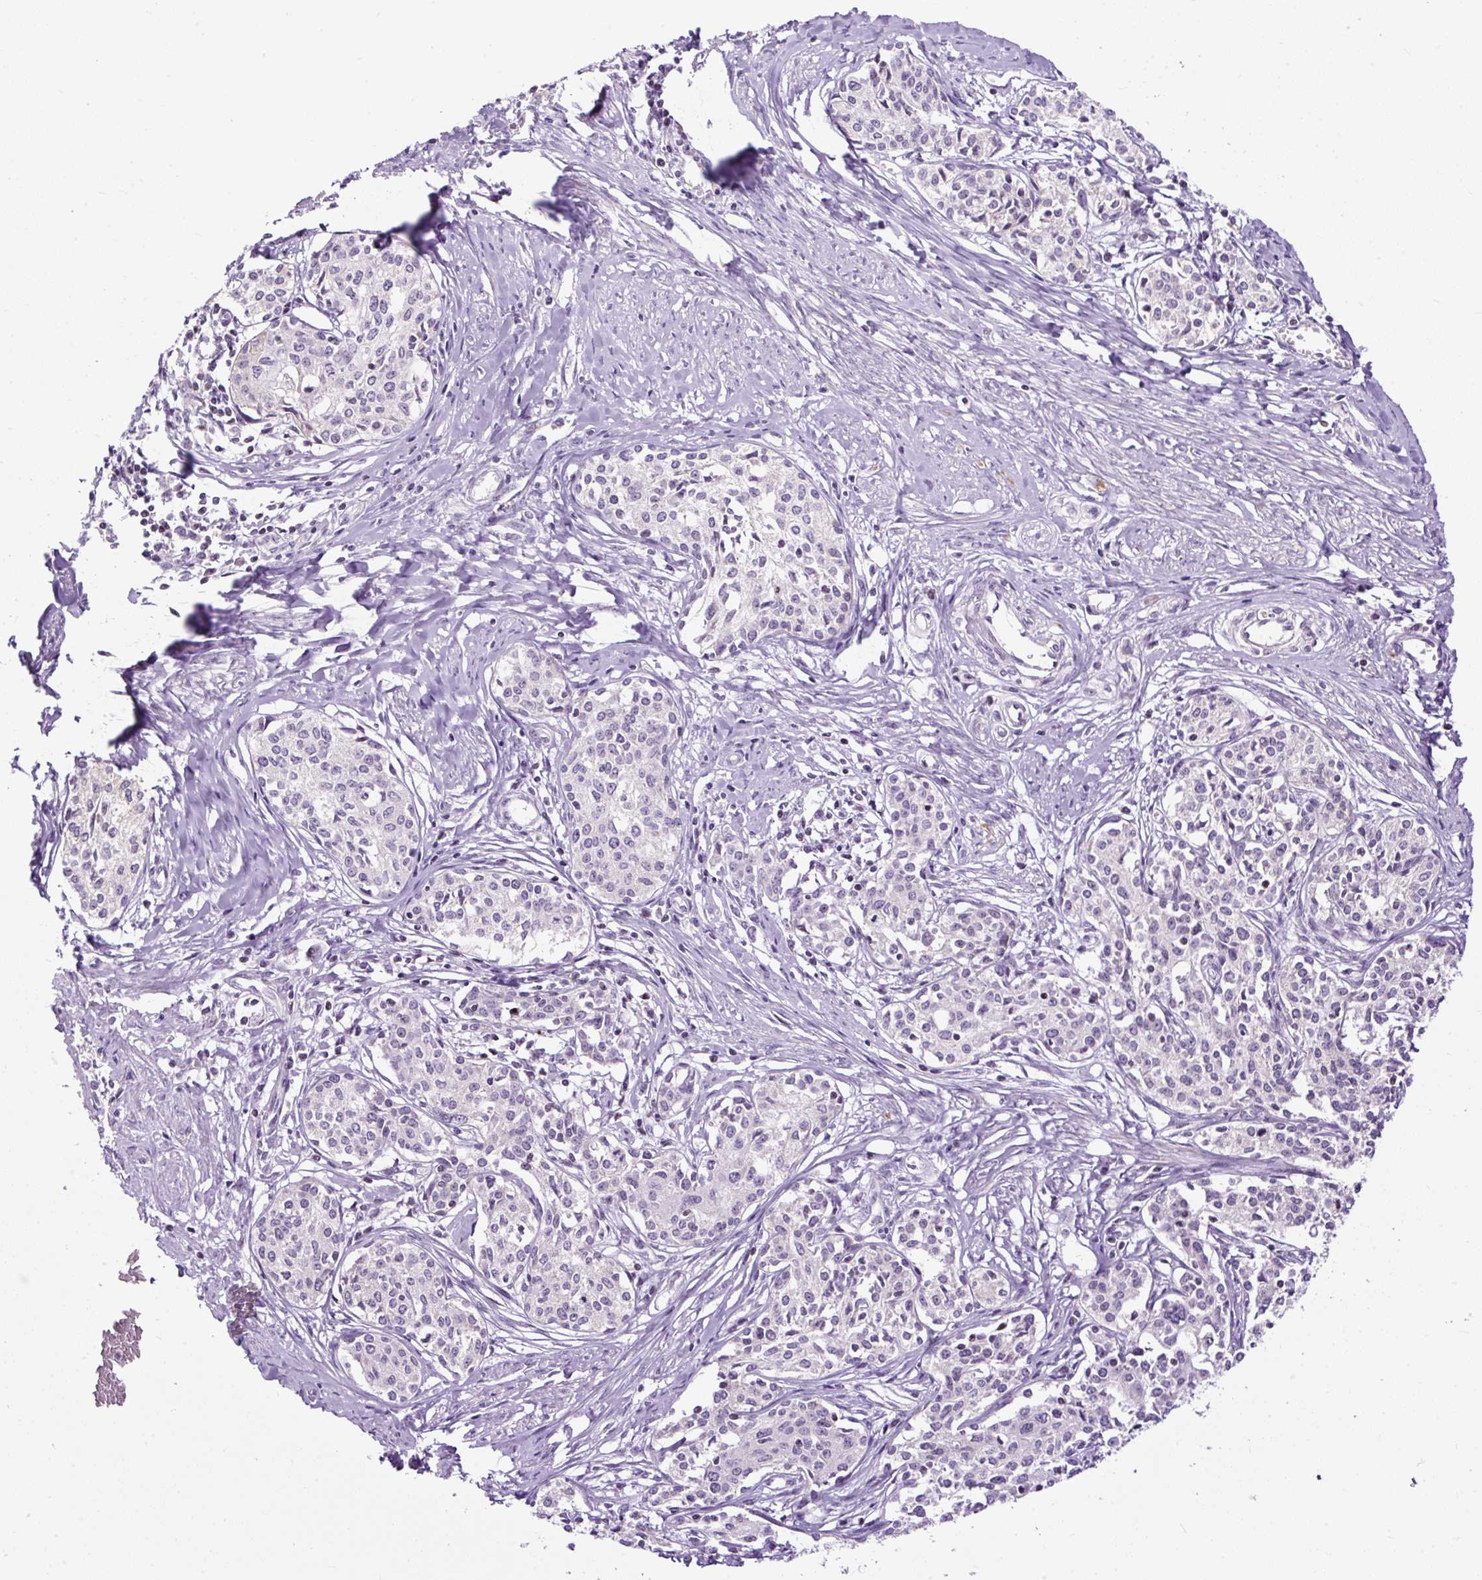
{"staining": {"intensity": "negative", "quantity": "none", "location": "none"}, "tissue": "cervical cancer", "cell_type": "Tumor cells", "image_type": "cancer", "snomed": [{"axis": "morphology", "description": "Squamous cell carcinoma, NOS"}, {"axis": "morphology", "description": "Adenocarcinoma, NOS"}, {"axis": "topography", "description": "Cervix"}], "caption": "Cervical adenocarcinoma was stained to show a protein in brown. There is no significant expression in tumor cells. (IHC, brightfield microscopy, high magnification).", "gene": "FMC1", "patient": {"sex": "female", "age": 52}}